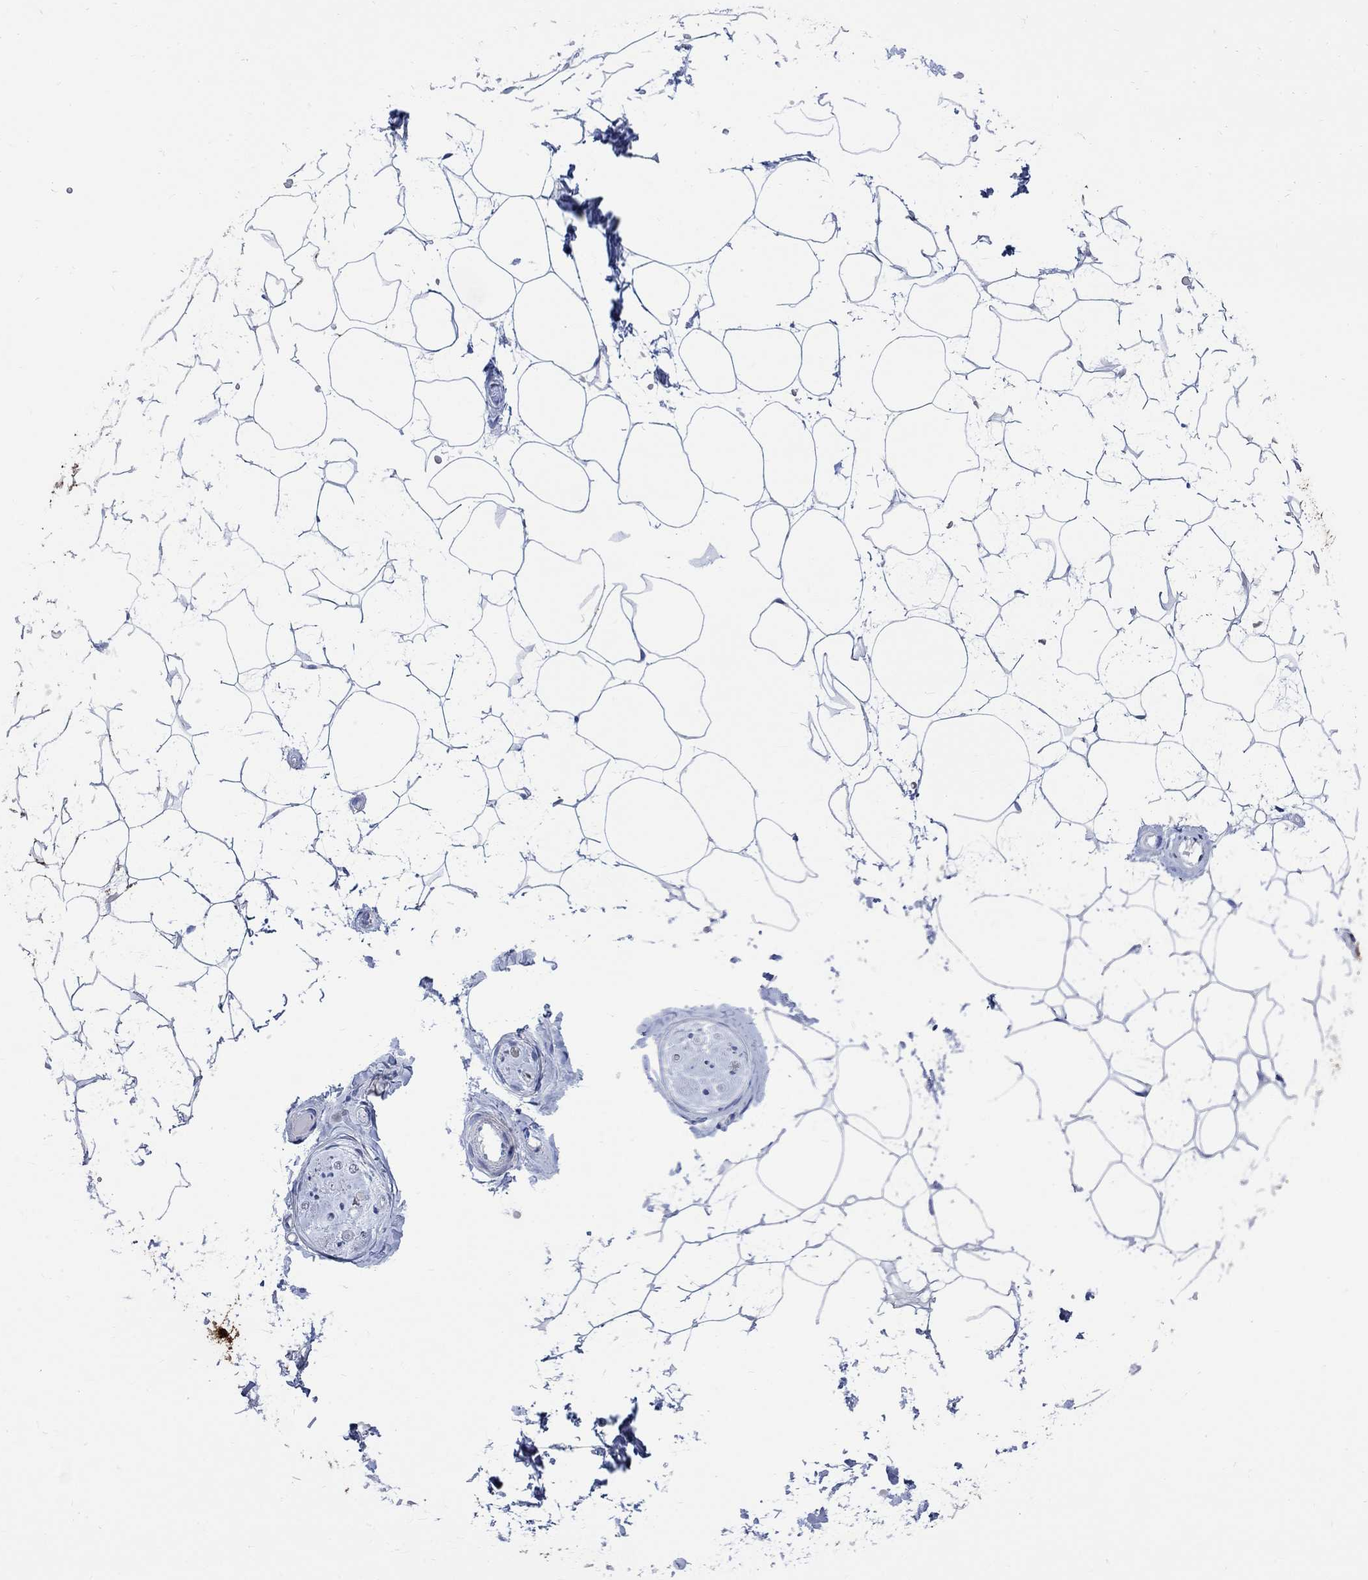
{"staining": {"intensity": "negative", "quantity": "none", "location": "none"}, "tissue": "adipose tissue", "cell_type": "Adipocytes", "image_type": "normal", "snomed": [{"axis": "morphology", "description": "Normal tissue, NOS"}, {"axis": "topography", "description": "Skin"}, {"axis": "topography", "description": "Peripheral nerve tissue"}], "caption": "Immunohistochemistry (IHC) photomicrograph of unremarkable adipose tissue stained for a protein (brown), which demonstrates no positivity in adipocytes.", "gene": "CPLX1", "patient": {"sex": "female", "age": 56}}